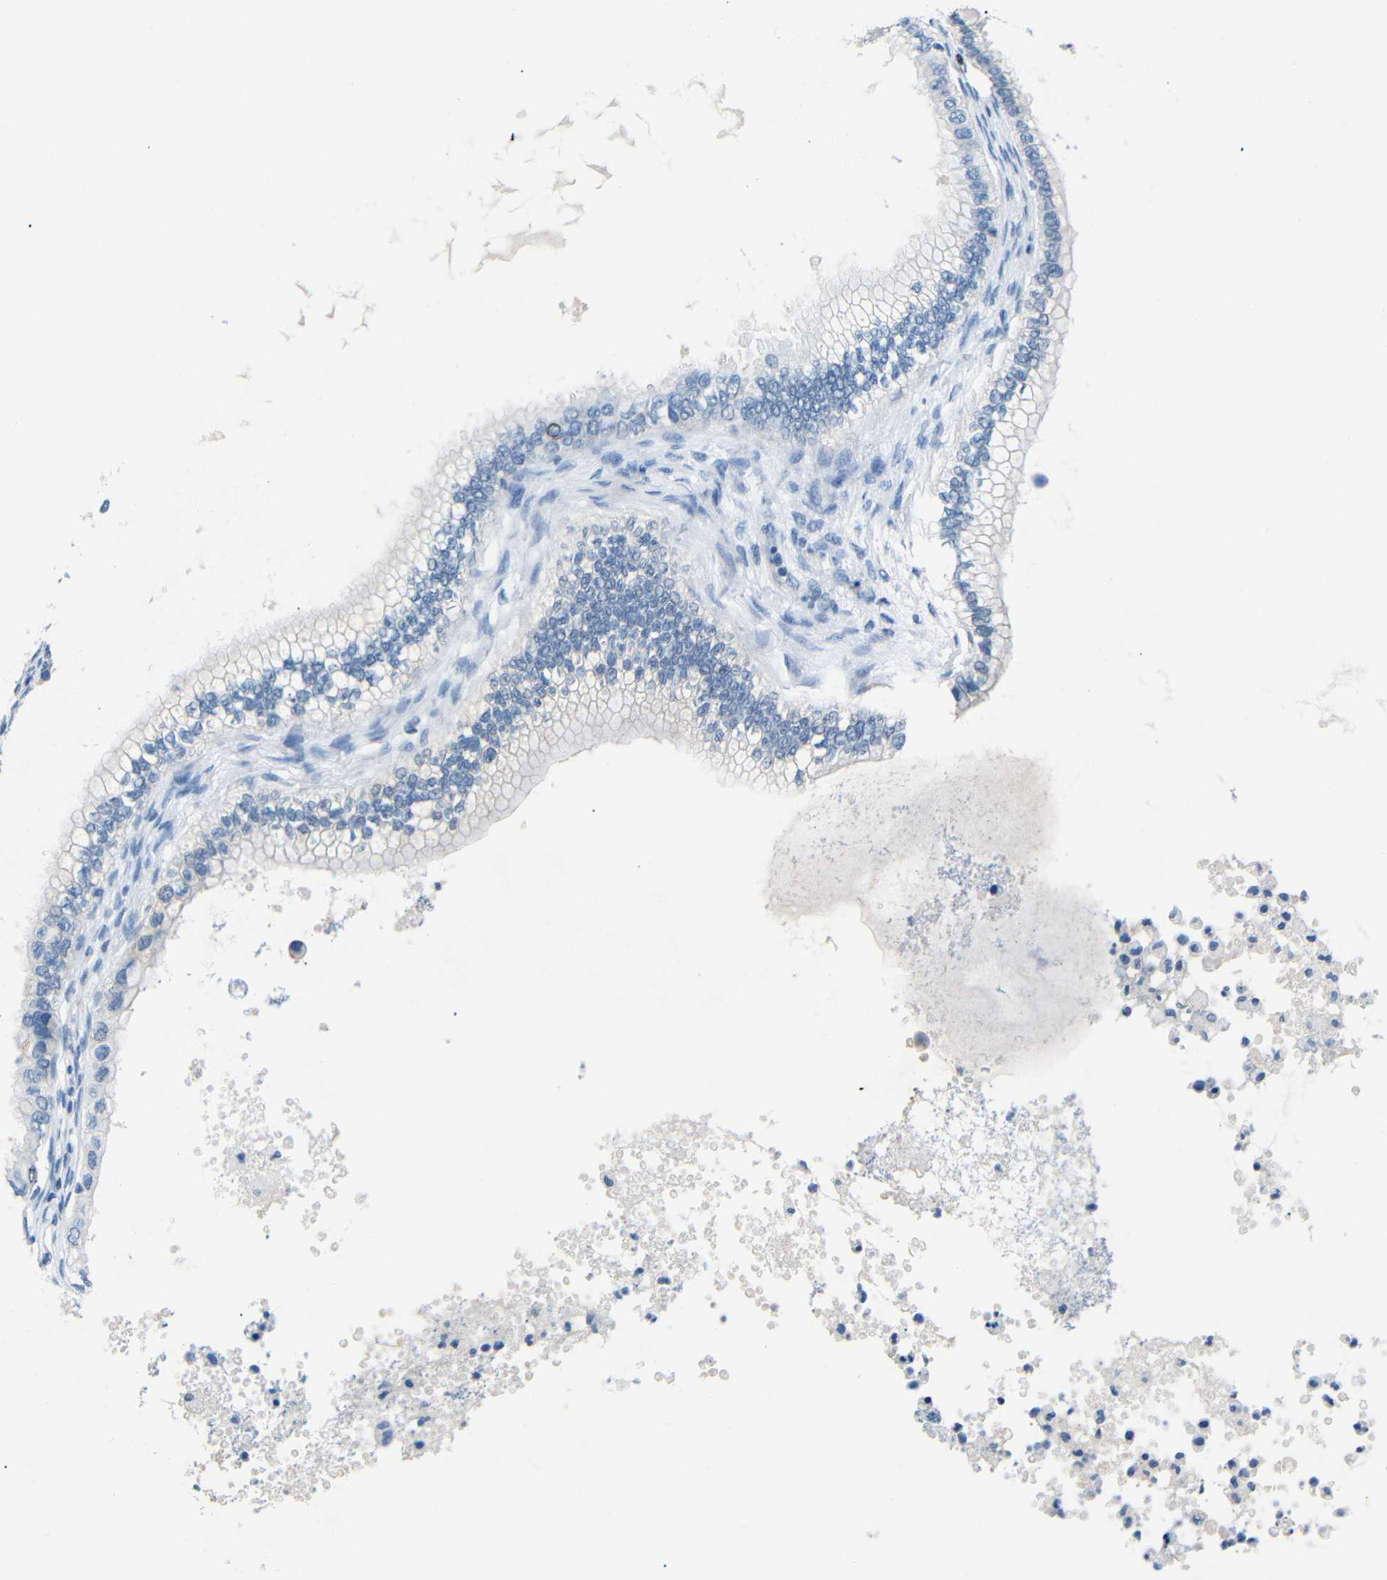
{"staining": {"intensity": "weak", "quantity": "<25%", "location": "nuclear"}, "tissue": "ovarian cancer", "cell_type": "Tumor cells", "image_type": "cancer", "snomed": [{"axis": "morphology", "description": "Cystadenocarcinoma, mucinous, NOS"}, {"axis": "topography", "description": "Ovary"}], "caption": "DAB (3,3'-diaminobenzidine) immunohistochemical staining of human ovarian cancer (mucinous cystadenocarcinoma) displays no significant expression in tumor cells. (Immunohistochemistry (ihc), brightfield microscopy, high magnification).", "gene": "INCENP", "patient": {"sex": "female", "age": 80}}